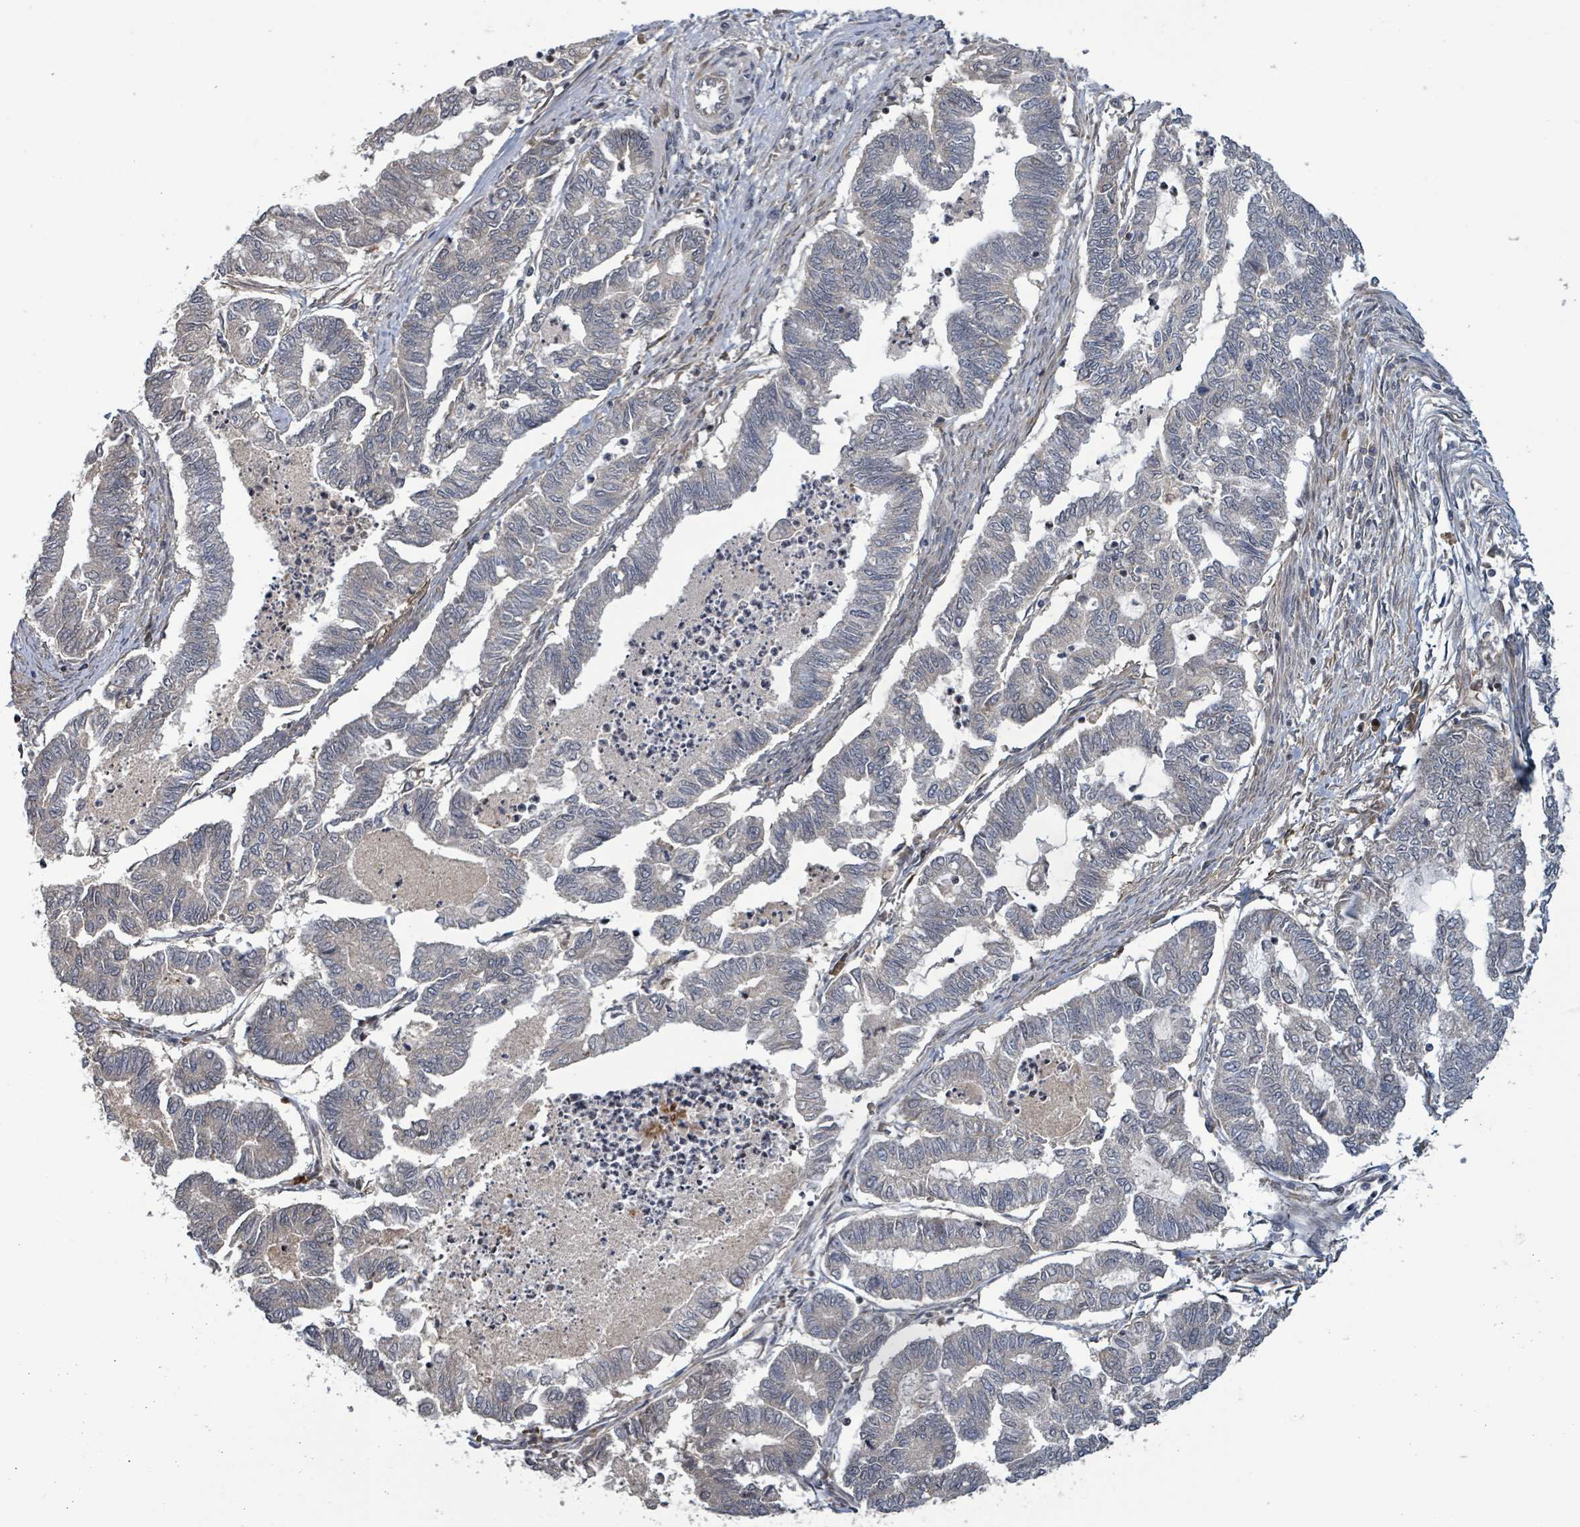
{"staining": {"intensity": "weak", "quantity": "<25%", "location": "cytoplasmic/membranous"}, "tissue": "endometrial cancer", "cell_type": "Tumor cells", "image_type": "cancer", "snomed": [{"axis": "morphology", "description": "Adenocarcinoma, NOS"}, {"axis": "topography", "description": "Endometrium"}], "caption": "This is an immunohistochemistry (IHC) histopathology image of adenocarcinoma (endometrial). There is no staining in tumor cells.", "gene": "ITGA11", "patient": {"sex": "female", "age": 79}}